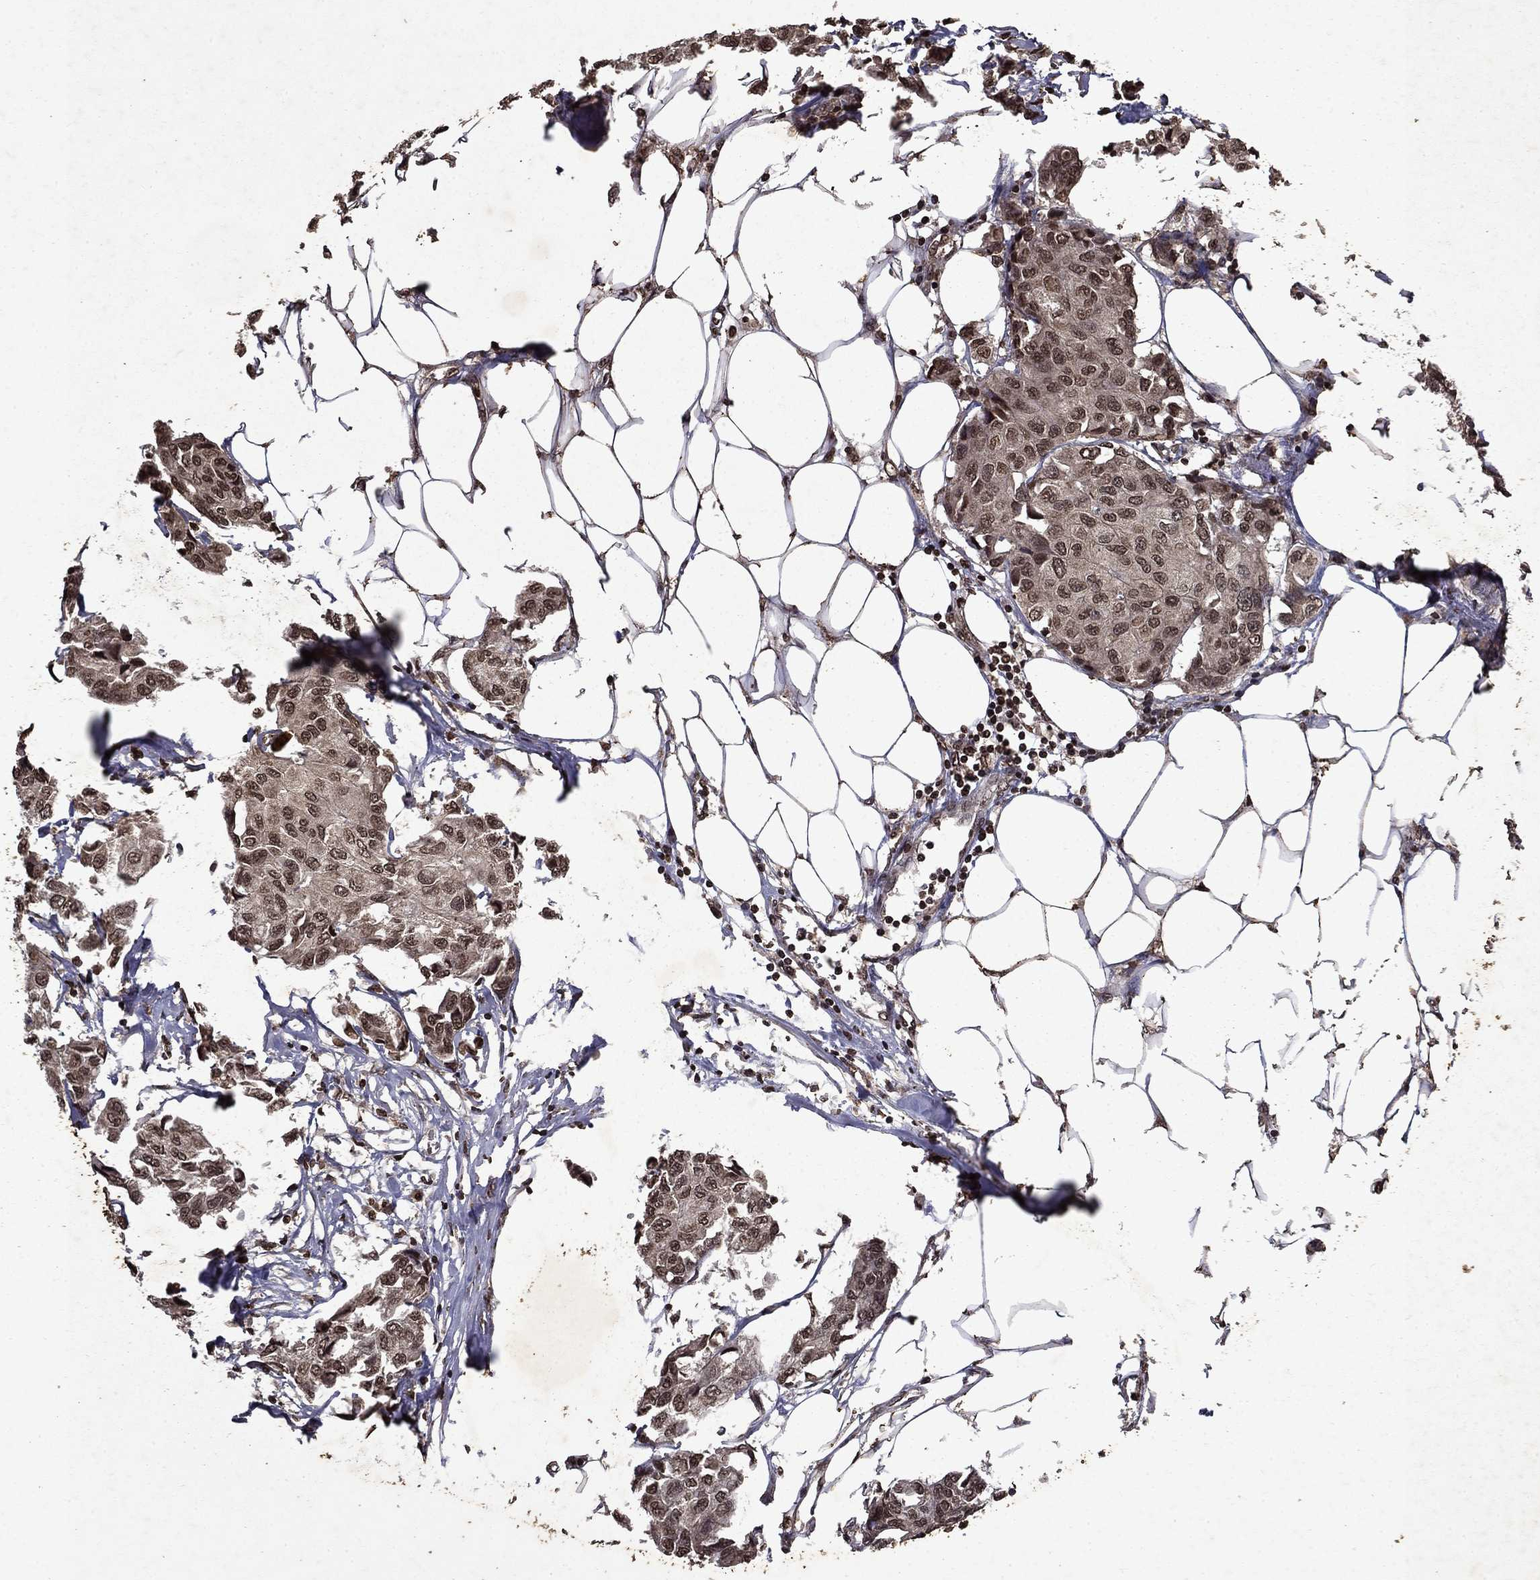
{"staining": {"intensity": "moderate", "quantity": ">75%", "location": "nuclear"}, "tissue": "breast cancer", "cell_type": "Tumor cells", "image_type": "cancer", "snomed": [{"axis": "morphology", "description": "Duct carcinoma"}, {"axis": "topography", "description": "Breast"}], "caption": "An immunohistochemistry (IHC) image of tumor tissue is shown. Protein staining in brown shows moderate nuclear positivity in breast cancer (infiltrating ductal carcinoma) within tumor cells.", "gene": "PIN4", "patient": {"sex": "female", "age": 80}}